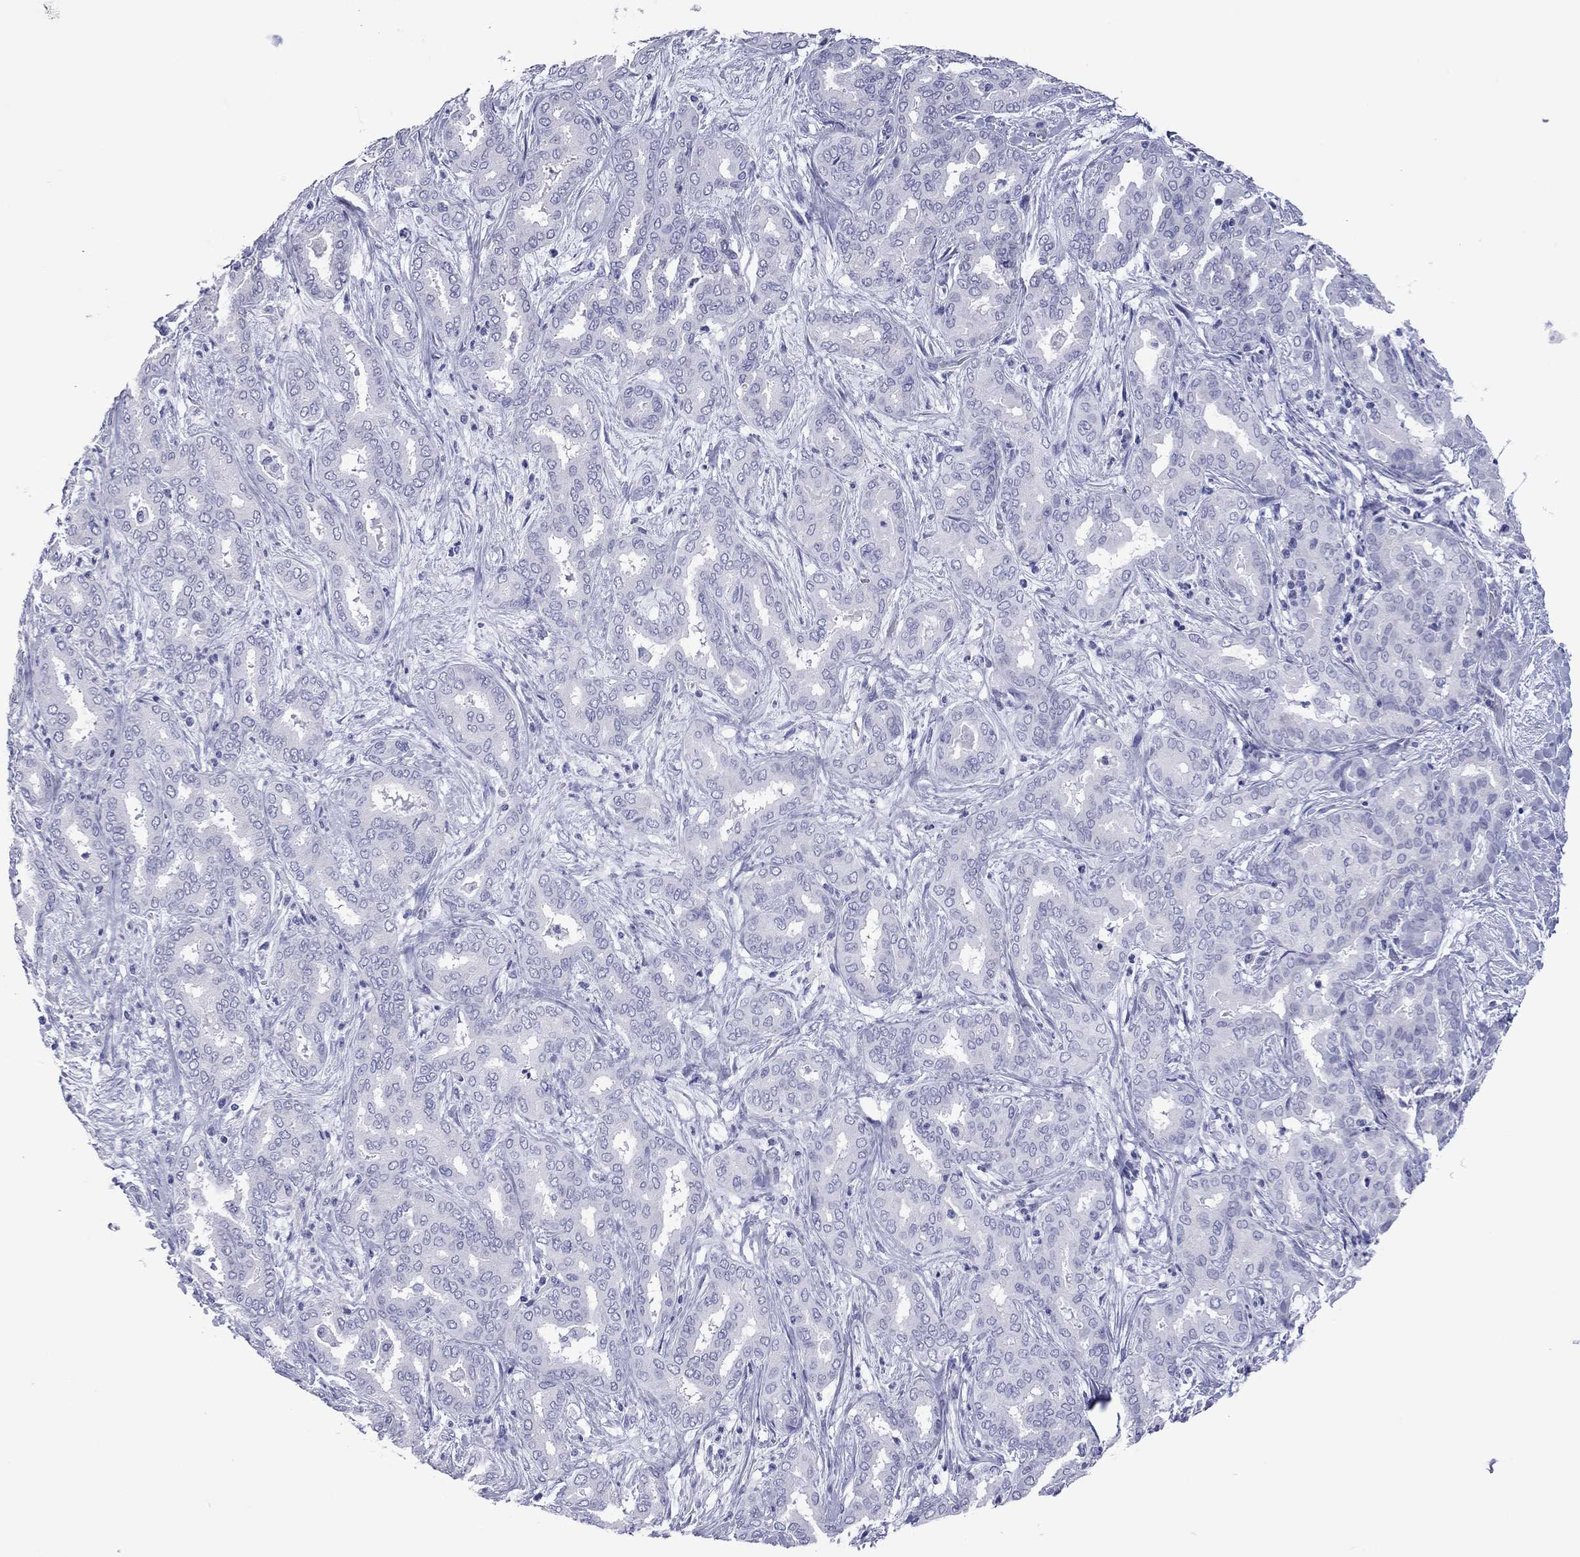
{"staining": {"intensity": "negative", "quantity": "none", "location": "none"}, "tissue": "liver cancer", "cell_type": "Tumor cells", "image_type": "cancer", "snomed": [{"axis": "morphology", "description": "Cholangiocarcinoma"}, {"axis": "topography", "description": "Liver"}], "caption": "Human liver cancer stained for a protein using IHC demonstrates no positivity in tumor cells.", "gene": "VSIG10", "patient": {"sex": "female", "age": 64}}